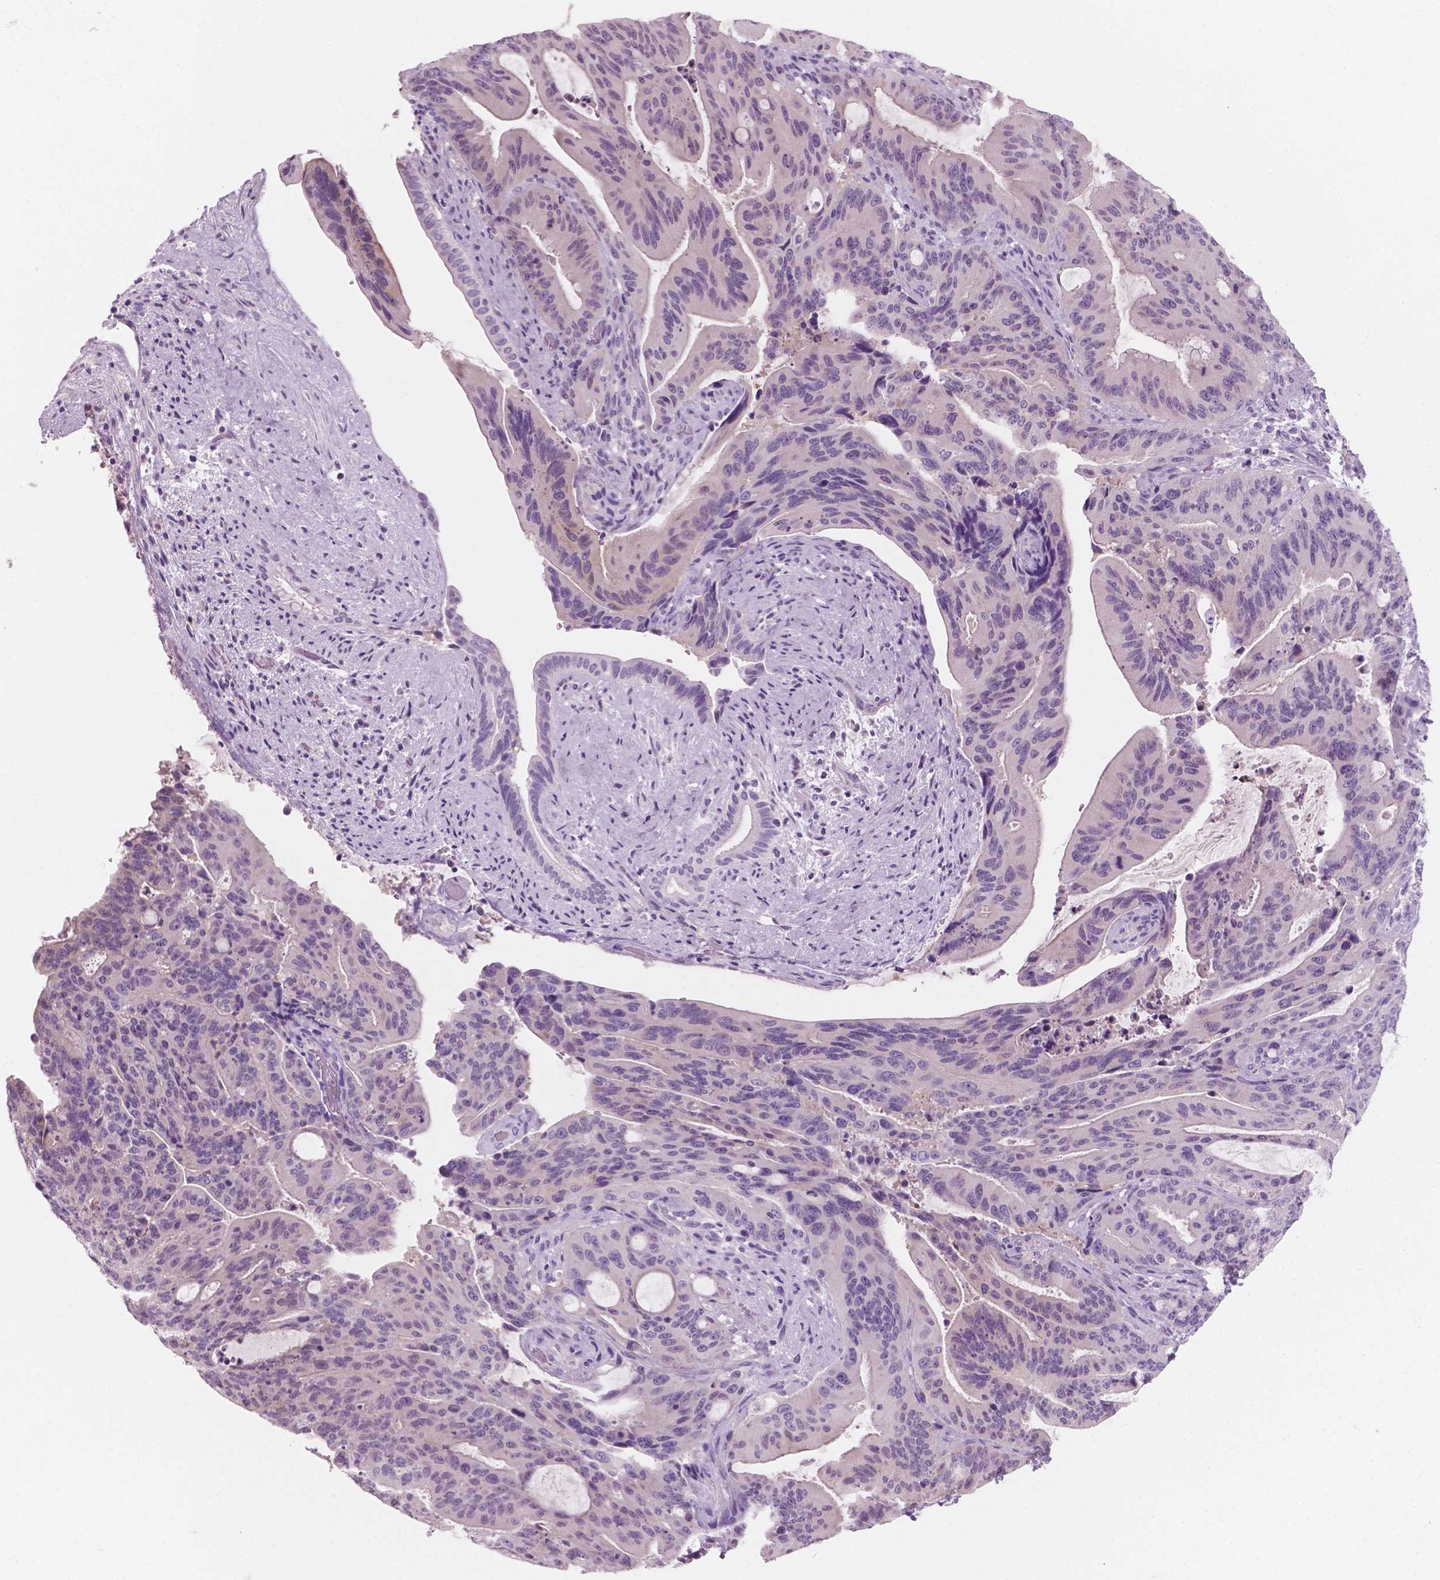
{"staining": {"intensity": "negative", "quantity": "none", "location": "none"}, "tissue": "liver cancer", "cell_type": "Tumor cells", "image_type": "cancer", "snomed": [{"axis": "morphology", "description": "Cholangiocarcinoma"}, {"axis": "topography", "description": "Liver"}], "caption": "Immunohistochemistry image of neoplastic tissue: liver cholangiocarcinoma stained with DAB (3,3'-diaminobenzidine) demonstrates no significant protein expression in tumor cells. (DAB (3,3'-diaminobenzidine) immunohistochemistry, high magnification).", "gene": "AWAT1", "patient": {"sex": "female", "age": 73}}